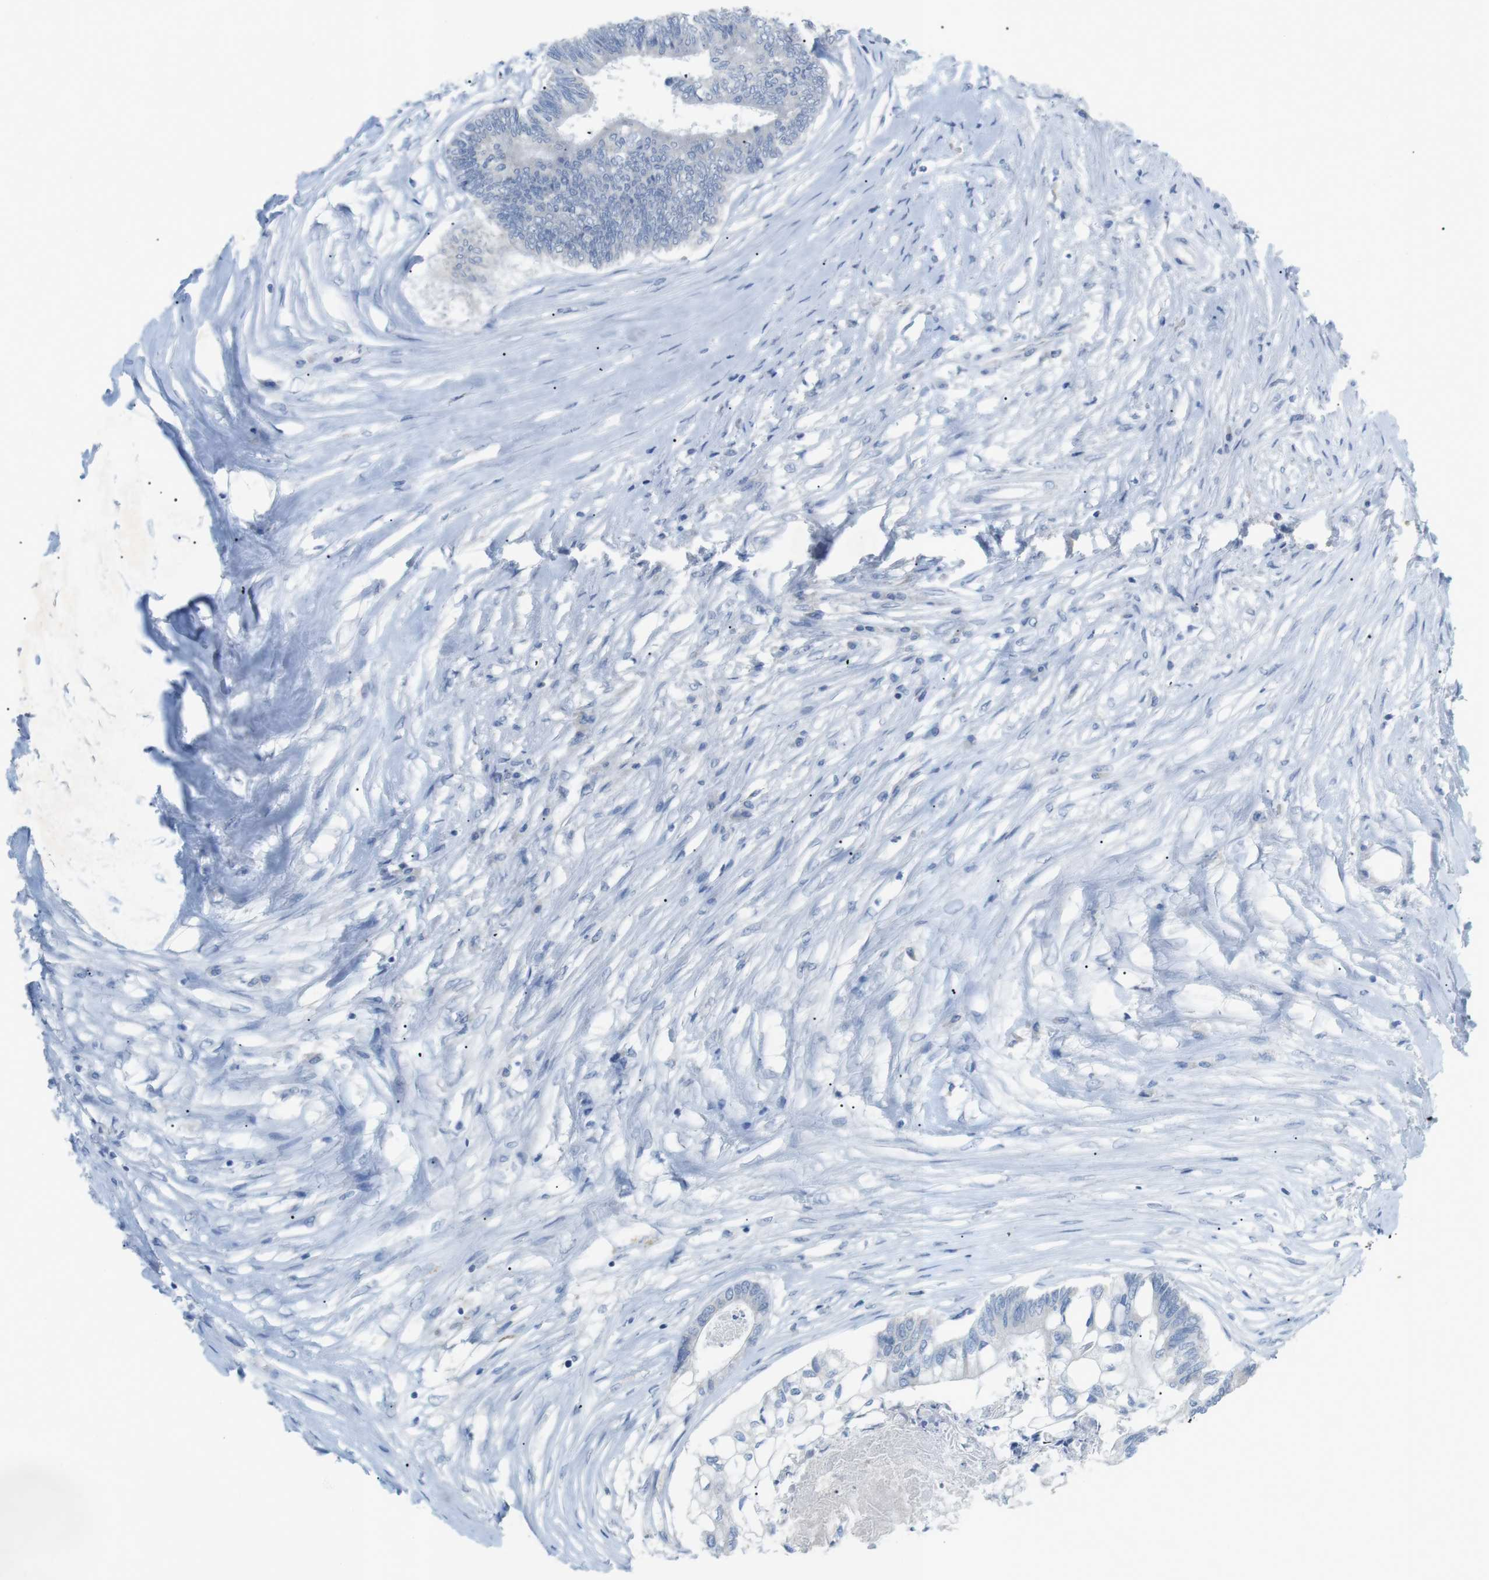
{"staining": {"intensity": "negative", "quantity": "none", "location": "none"}, "tissue": "colorectal cancer", "cell_type": "Tumor cells", "image_type": "cancer", "snomed": [{"axis": "morphology", "description": "Adenocarcinoma, NOS"}, {"axis": "topography", "description": "Rectum"}], "caption": "The image exhibits no staining of tumor cells in colorectal cancer (adenocarcinoma).", "gene": "SALL4", "patient": {"sex": "male", "age": 63}}